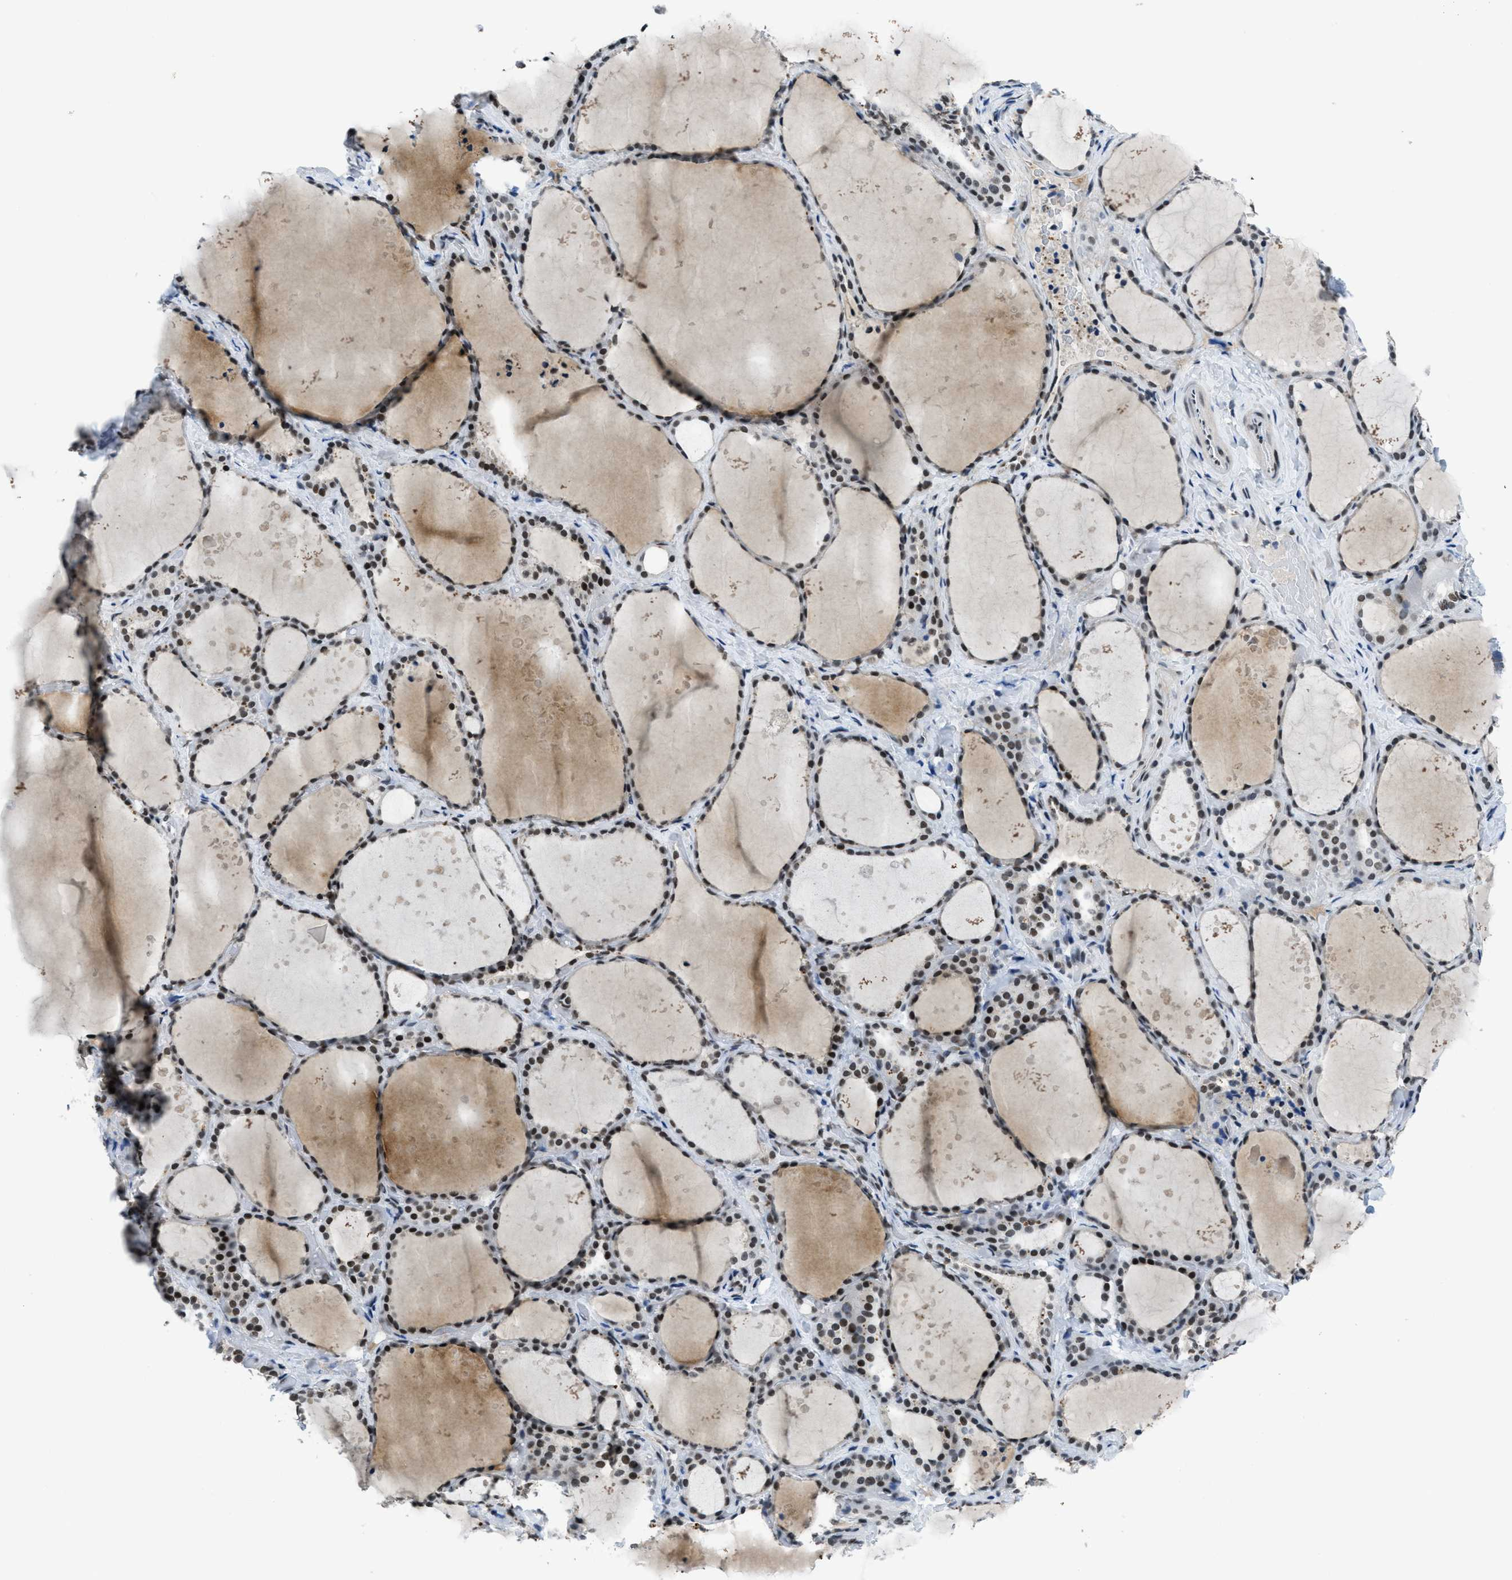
{"staining": {"intensity": "strong", "quantity": ">75%", "location": "nuclear"}, "tissue": "thyroid gland", "cell_type": "Glandular cells", "image_type": "normal", "snomed": [{"axis": "morphology", "description": "Normal tissue, NOS"}, {"axis": "topography", "description": "Thyroid gland"}], "caption": "A high-resolution histopathology image shows immunohistochemistry (IHC) staining of normal thyroid gland, which reveals strong nuclear expression in about >75% of glandular cells.", "gene": "GATAD2B", "patient": {"sex": "female", "age": 44}}